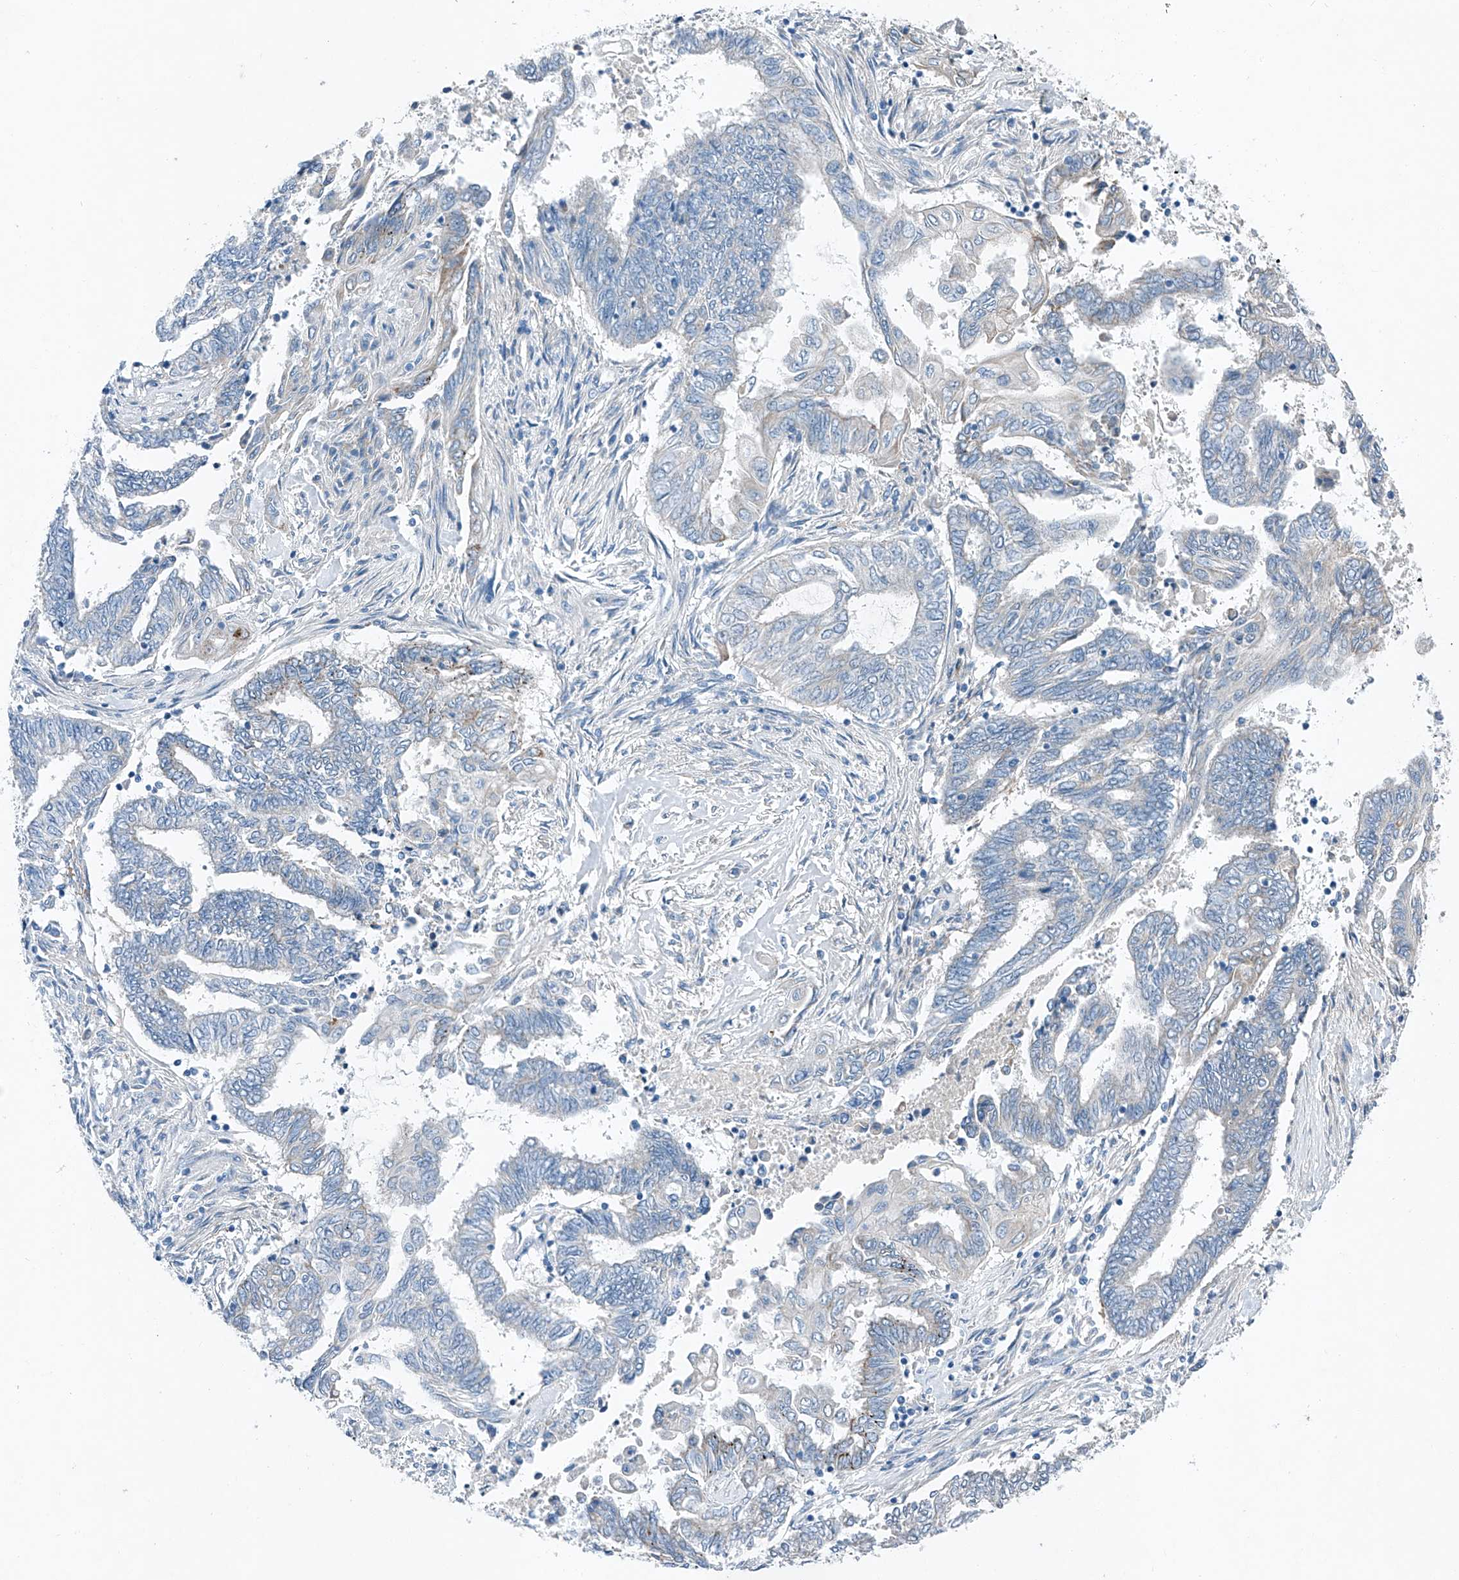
{"staining": {"intensity": "negative", "quantity": "none", "location": "none"}, "tissue": "endometrial cancer", "cell_type": "Tumor cells", "image_type": "cancer", "snomed": [{"axis": "morphology", "description": "Adenocarcinoma, NOS"}, {"axis": "topography", "description": "Uterus"}, {"axis": "topography", "description": "Endometrium"}], "caption": "DAB (3,3'-diaminobenzidine) immunohistochemical staining of human endometrial cancer (adenocarcinoma) demonstrates no significant expression in tumor cells.", "gene": "MDGA1", "patient": {"sex": "female", "age": 70}}